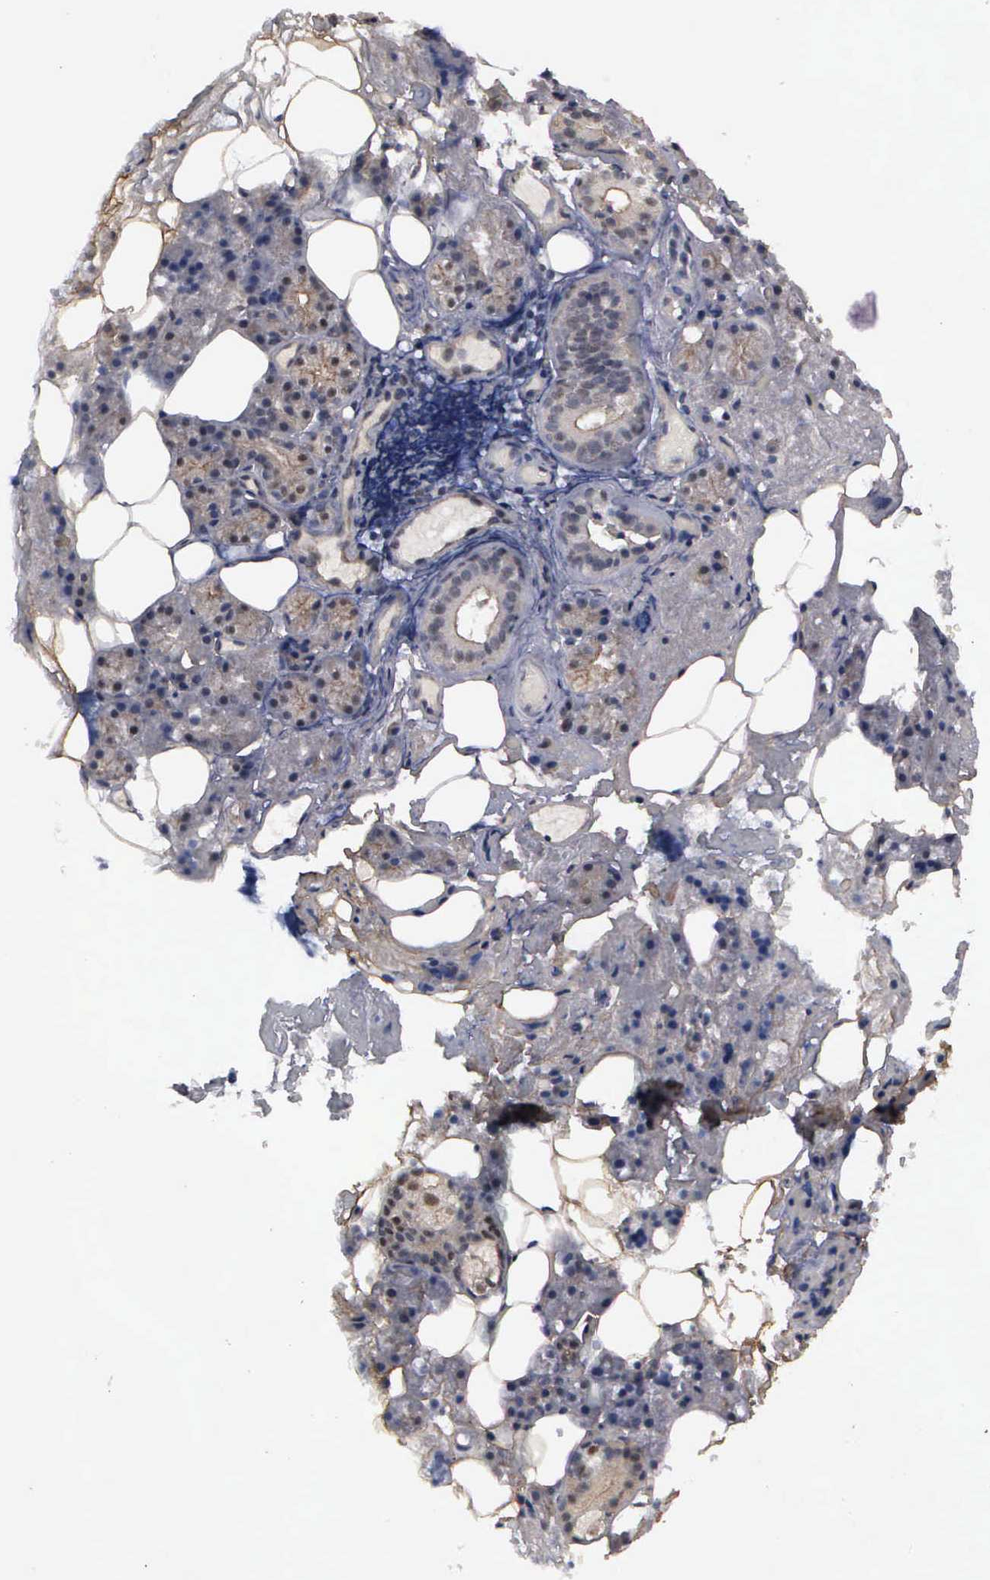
{"staining": {"intensity": "weak", "quantity": "25%-75%", "location": "cytoplasmic/membranous,nuclear"}, "tissue": "salivary gland", "cell_type": "Glandular cells", "image_type": "normal", "snomed": [{"axis": "morphology", "description": "Normal tissue, NOS"}, {"axis": "topography", "description": "Salivary gland"}], "caption": "Glandular cells display low levels of weak cytoplasmic/membranous,nuclear expression in approximately 25%-75% of cells in benign salivary gland.", "gene": "ZBTB33", "patient": {"sex": "female", "age": 55}}